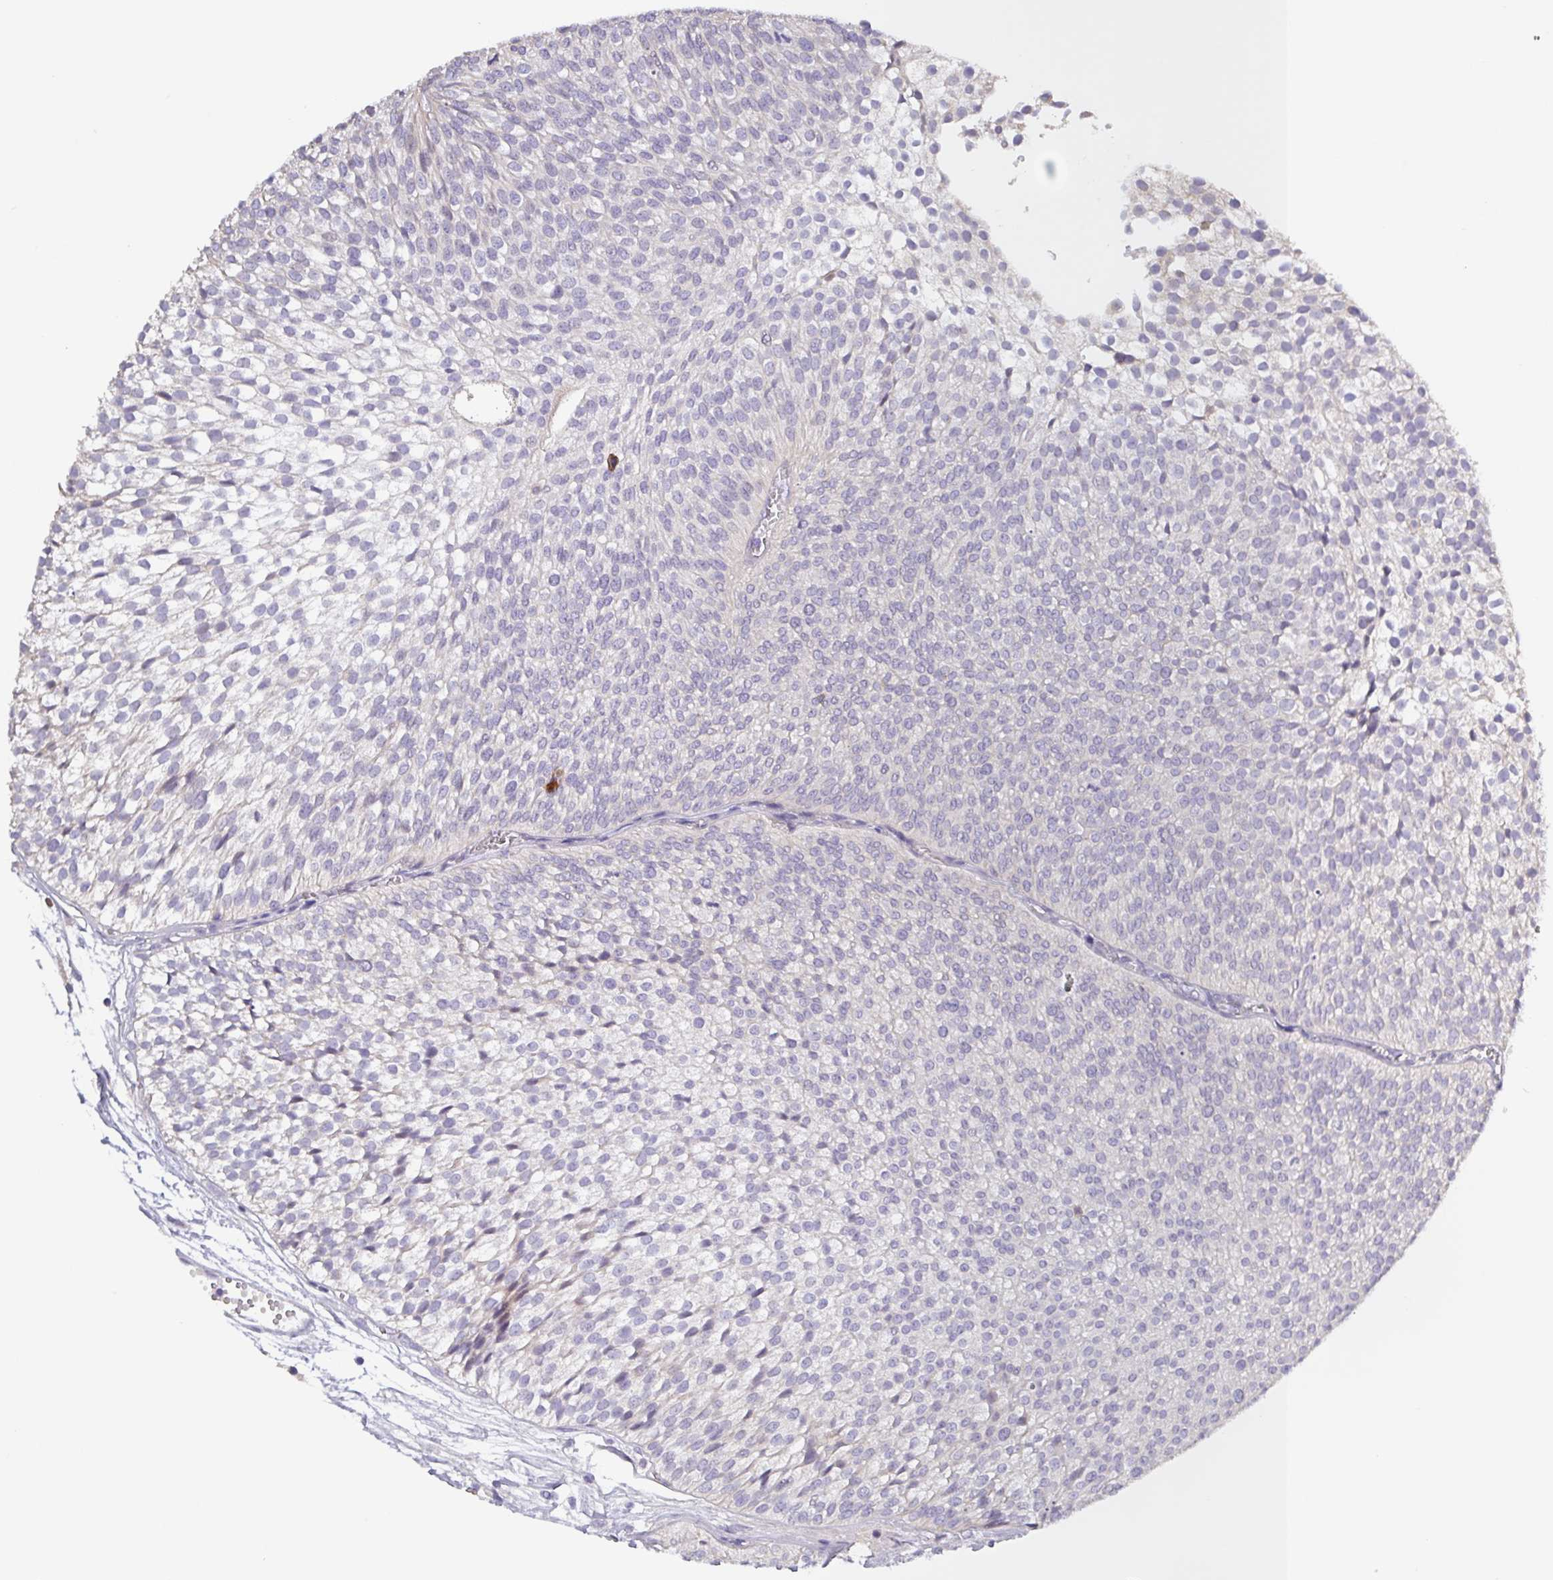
{"staining": {"intensity": "negative", "quantity": "none", "location": "none"}, "tissue": "urothelial cancer", "cell_type": "Tumor cells", "image_type": "cancer", "snomed": [{"axis": "morphology", "description": "Urothelial carcinoma, Low grade"}, {"axis": "topography", "description": "Urinary bladder"}], "caption": "The immunohistochemistry image has no significant expression in tumor cells of urothelial cancer tissue.", "gene": "SFTPB", "patient": {"sex": "male", "age": 91}}